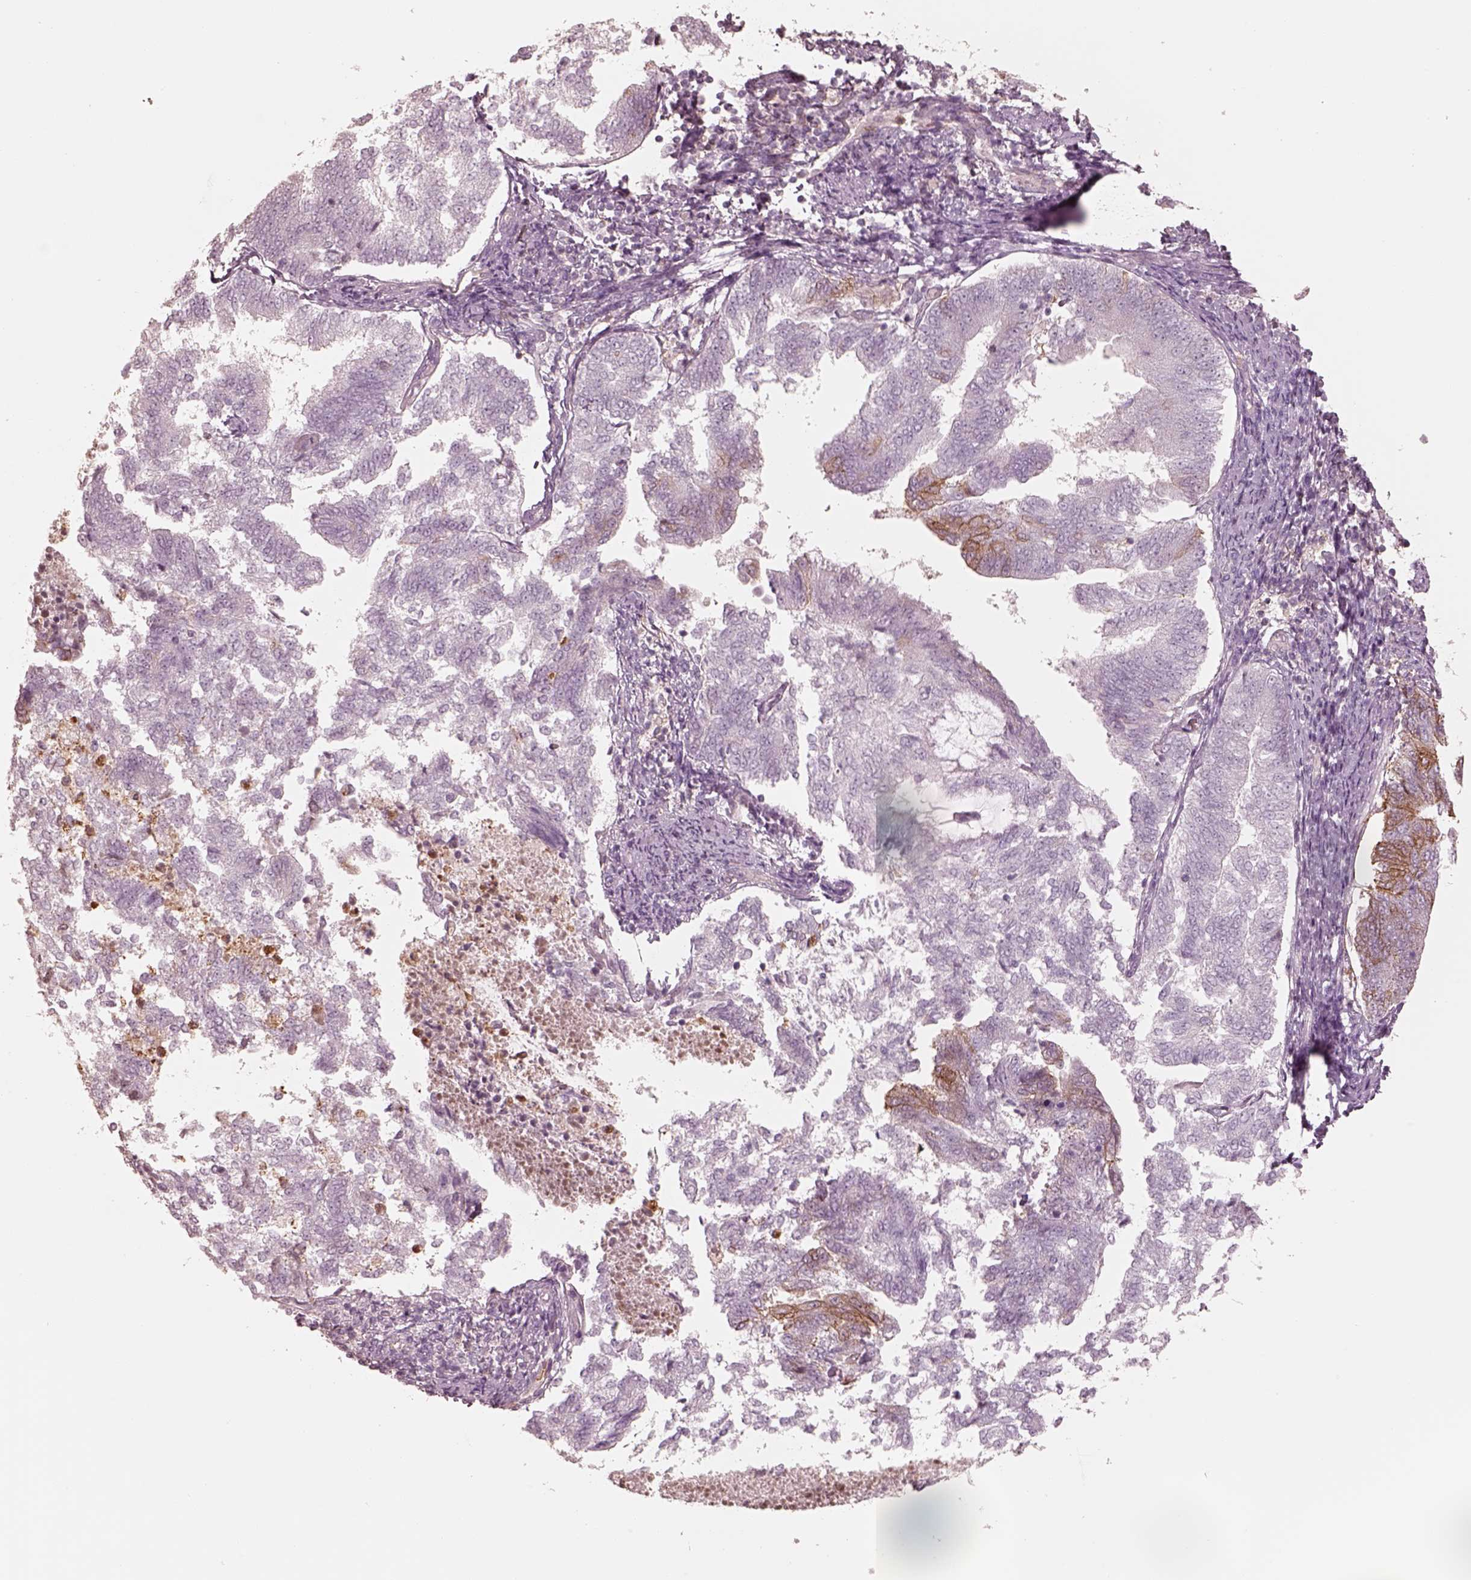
{"staining": {"intensity": "moderate", "quantity": "<25%", "location": "cytoplasmic/membranous"}, "tissue": "endometrial cancer", "cell_type": "Tumor cells", "image_type": "cancer", "snomed": [{"axis": "morphology", "description": "Adenocarcinoma, NOS"}, {"axis": "topography", "description": "Endometrium"}], "caption": "This photomicrograph exhibits endometrial cancer stained with IHC to label a protein in brown. The cytoplasmic/membranous of tumor cells show moderate positivity for the protein. Nuclei are counter-stained blue.", "gene": "GPRIN1", "patient": {"sex": "female", "age": 65}}